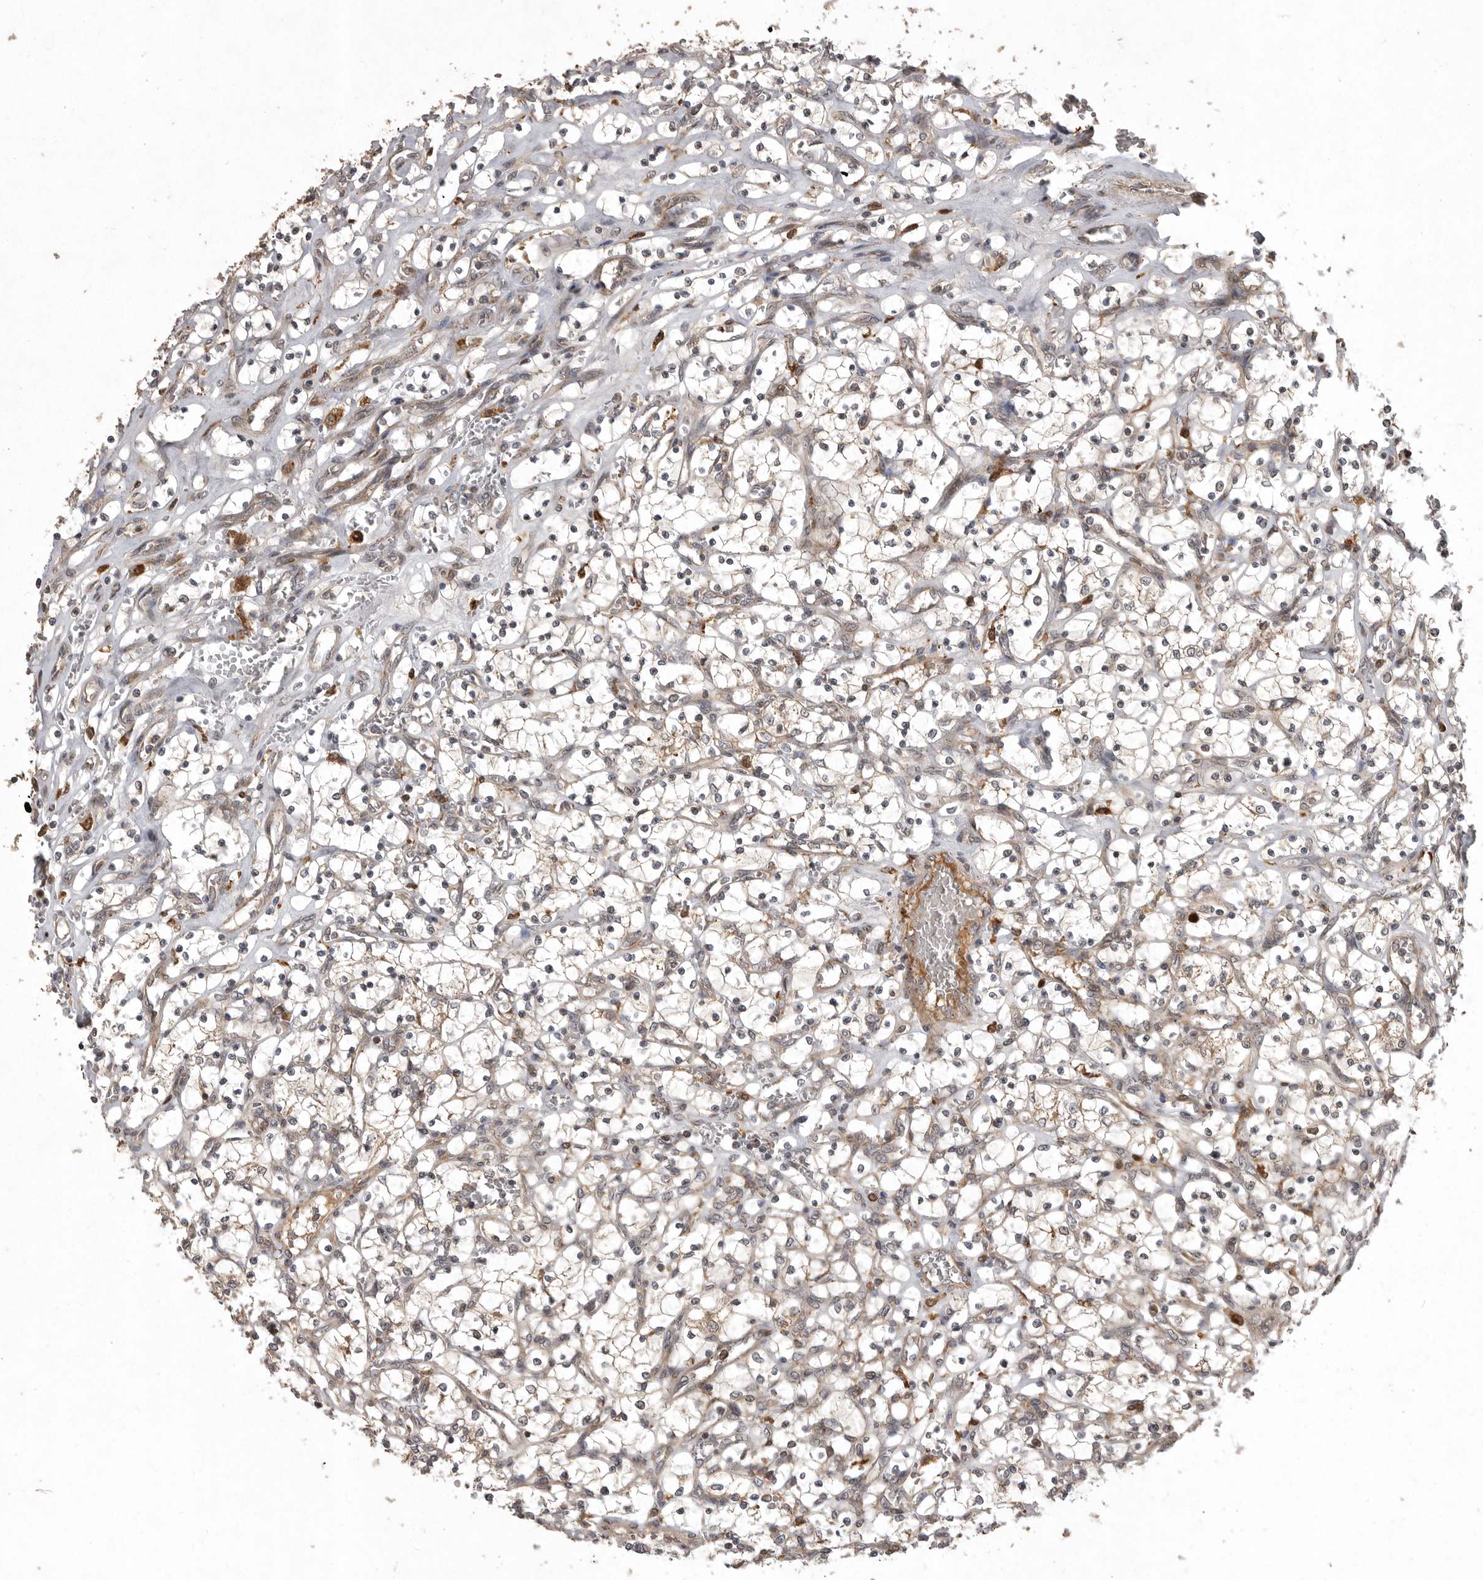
{"staining": {"intensity": "negative", "quantity": "none", "location": "none"}, "tissue": "renal cancer", "cell_type": "Tumor cells", "image_type": "cancer", "snomed": [{"axis": "morphology", "description": "Adenocarcinoma, NOS"}, {"axis": "topography", "description": "Kidney"}], "caption": "Tumor cells are negative for protein expression in human renal cancer.", "gene": "GPR31", "patient": {"sex": "female", "age": 69}}